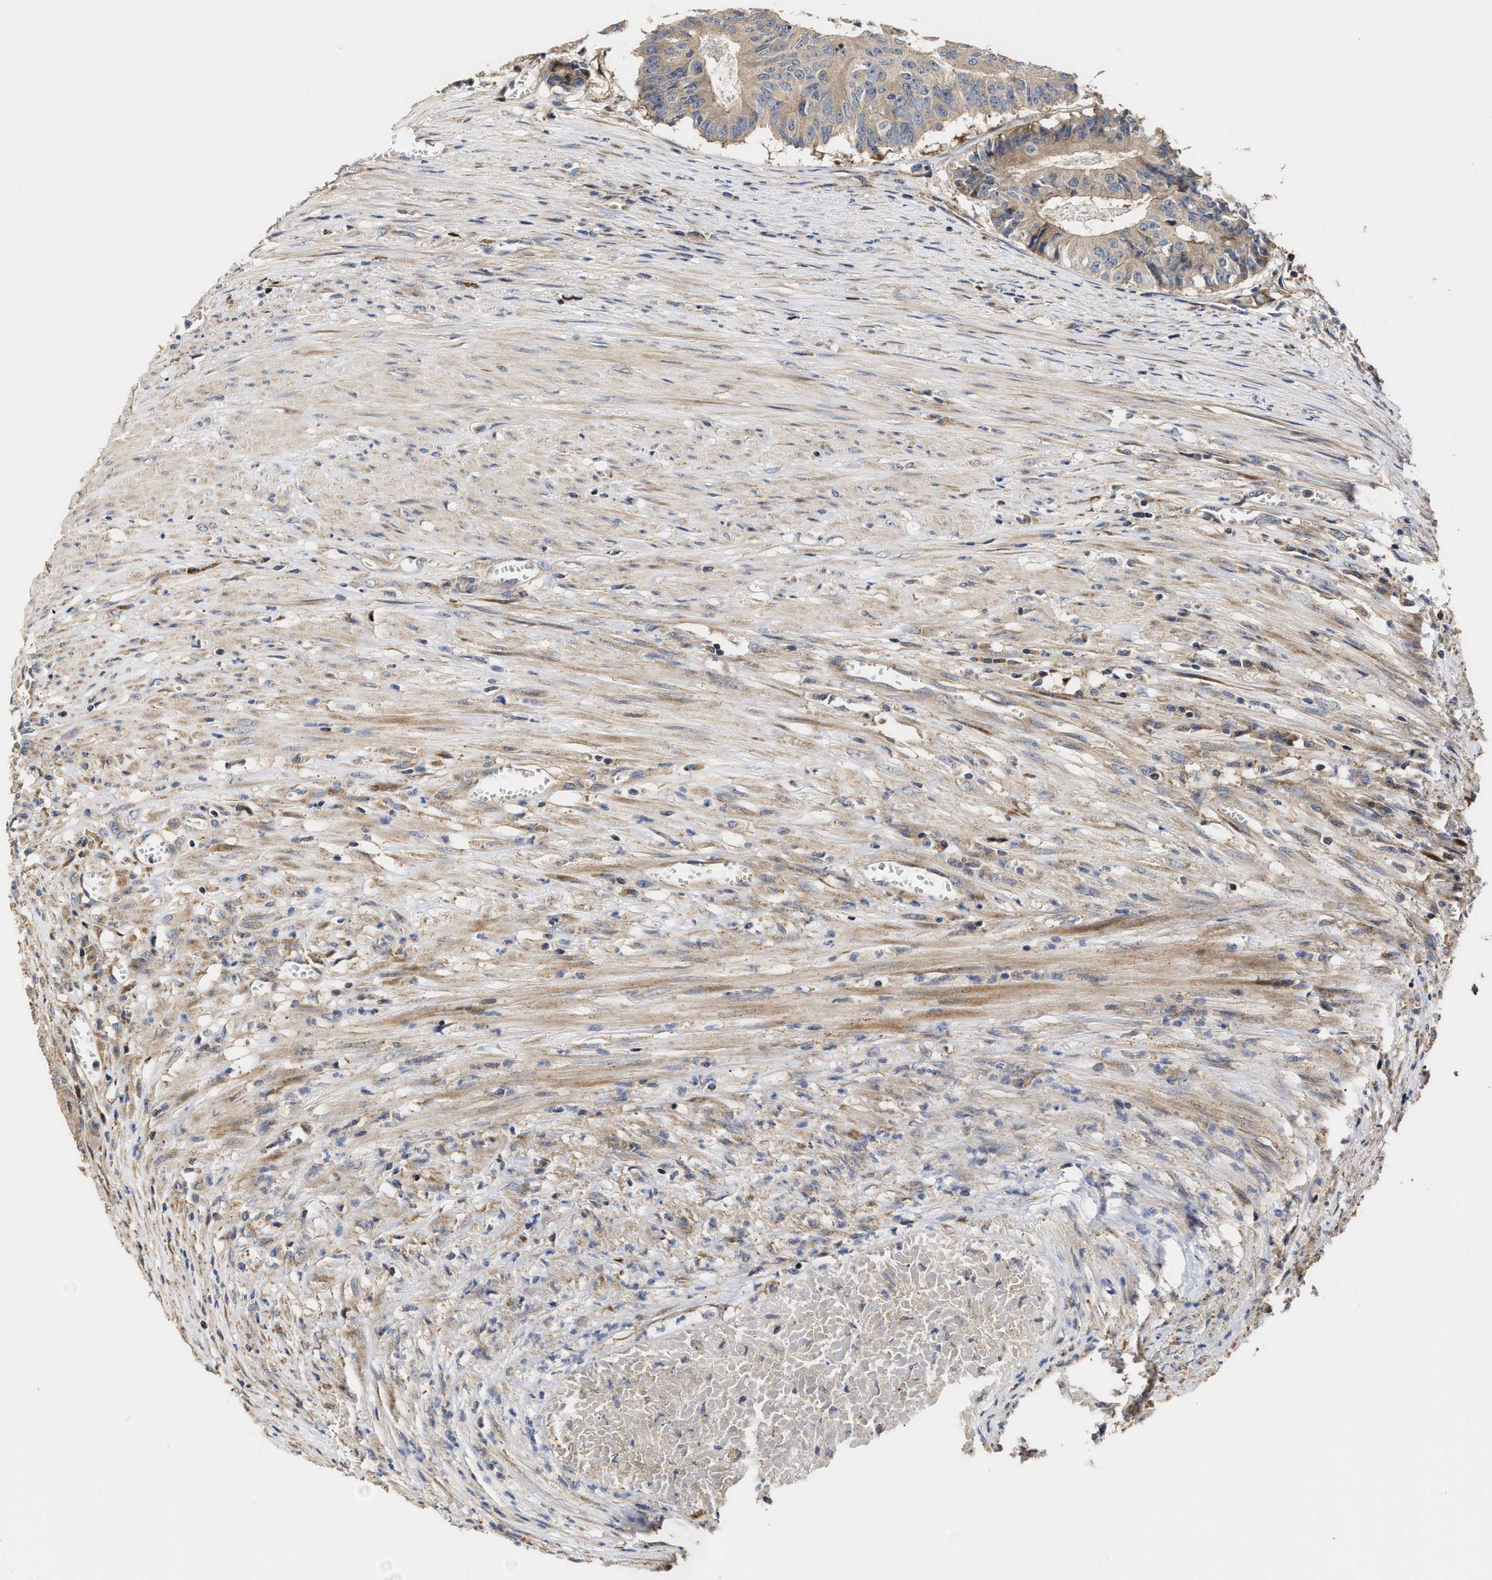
{"staining": {"intensity": "weak", "quantity": ">75%", "location": "cytoplasmic/membranous"}, "tissue": "colorectal cancer", "cell_type": "Tumor cells", "image_type": "cancer", "snomed": [{"axis": "morphology", "description": "Adenocarcinoma, NOS"}, {"axis": "topography", "description": "Colon"}], "caption": "Immunohistochemistry (DAB (3,3'-diaminobenzidine)) staining of human colorectal cancer shows weak cytoplasmic/membranous protein expression in approximately >75% of tumor cells. The staining was performed using DAB (3,3'-diaminobenzidine), with brown indicating positive protein expression. Nuclei are stained blue with hematoxylin.", "gene": "CLIP2", "patient": {"sex": "male", "age": 87}}